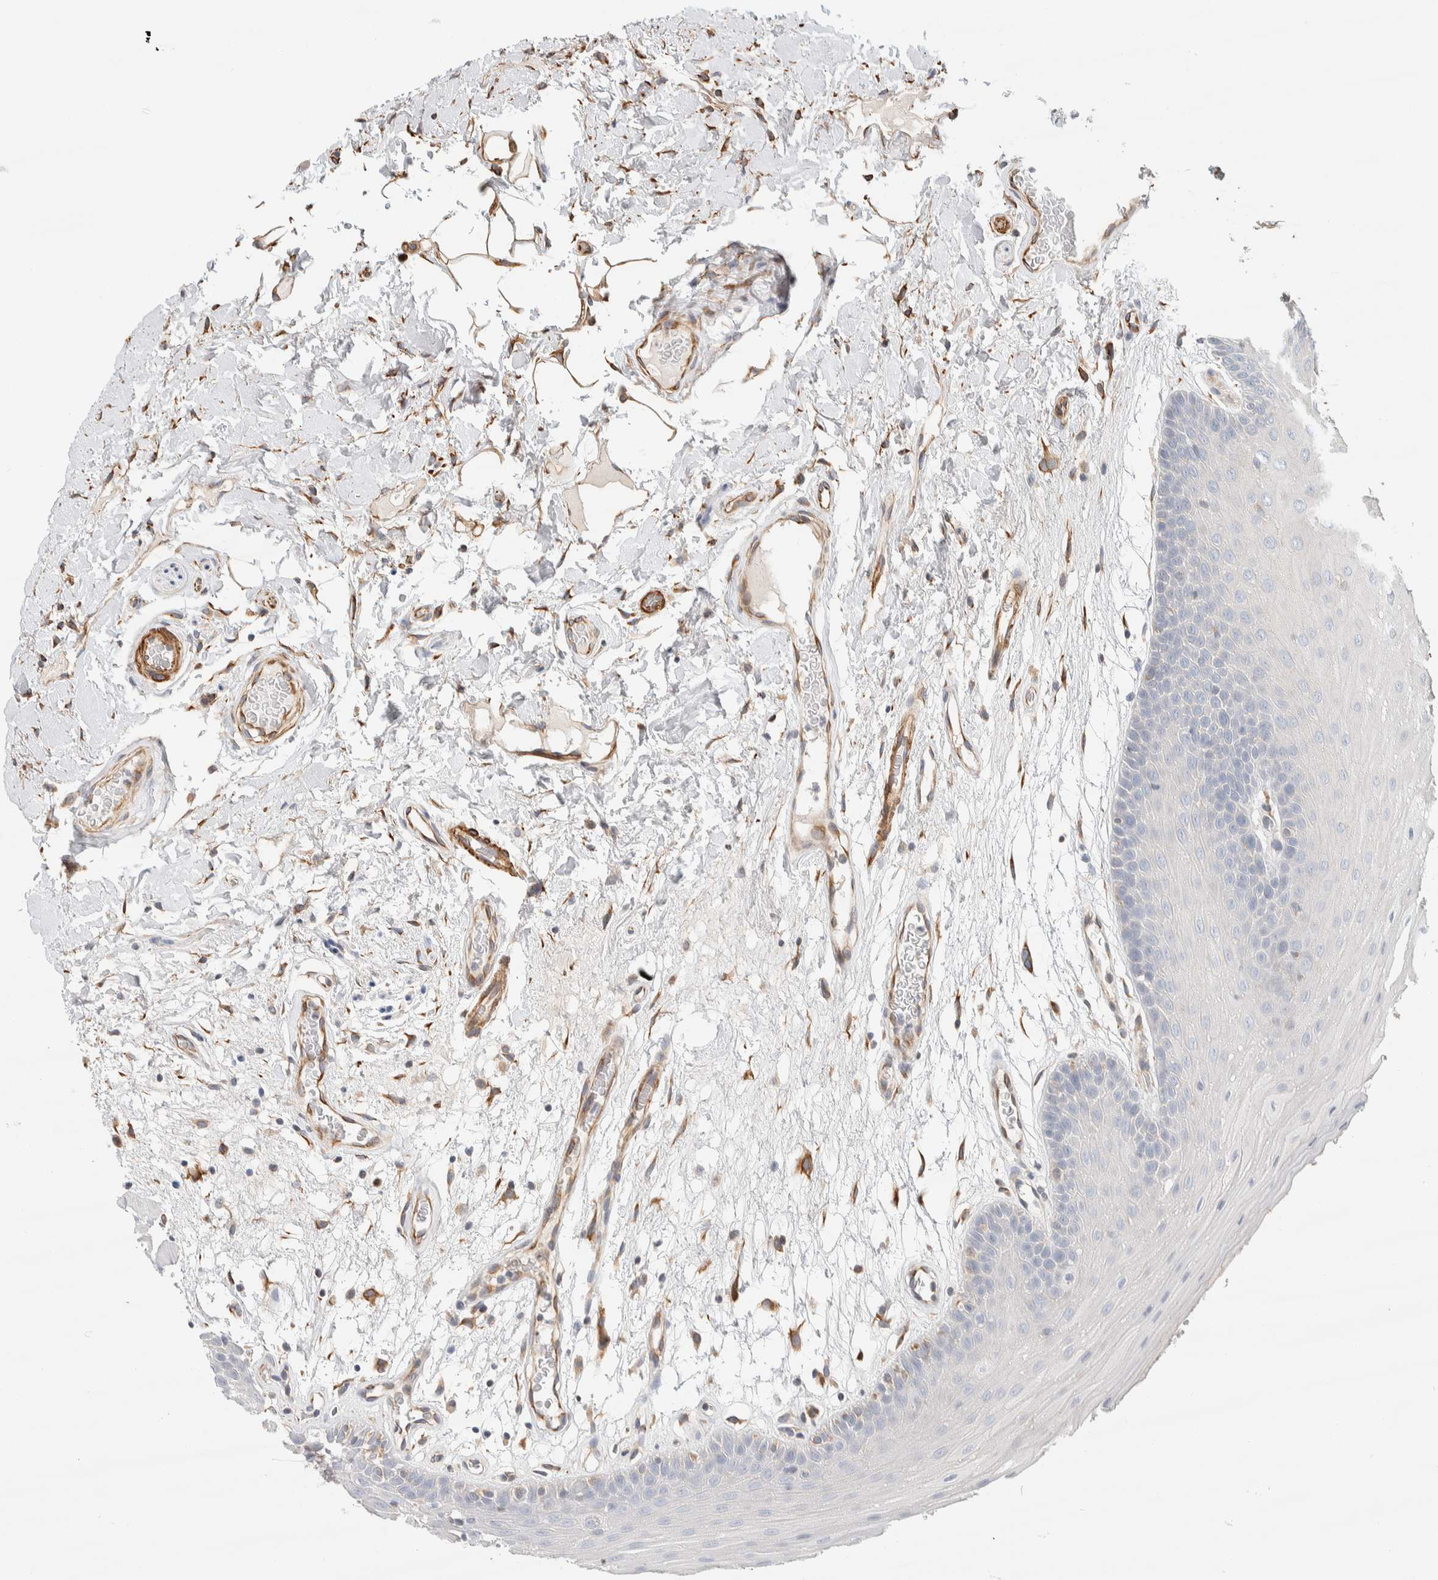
{"staining": {"intensity": "negative", "quantity": "none", "location": "none"}, "tissue": "oral mucosa", "cell_type": "Squamous epithelial cells", "image_type": "normal", "snomed": [{"axis": "morphology", "description": "Normal tissue, NOS"}, {"axis": "morphology", "description": "Squamous cell carcinoma, NOS"}, {"axis": "topography", "description": "Oral tissue"}, {"axis": "topography", "description": "Head-Neck"}], "caption": "The image displays no staining of squamous epithelial cells in unremarkable oral mucosa. (Stains: DAB (3,3'-diaminobenzidine) immunohistochemistry (IHC) with hematoxylin counter stain, Microscopy: brightfield microscopy at high magnification).", "gene": "CDR2", "patient": {"sex": "male", "age": 71}}